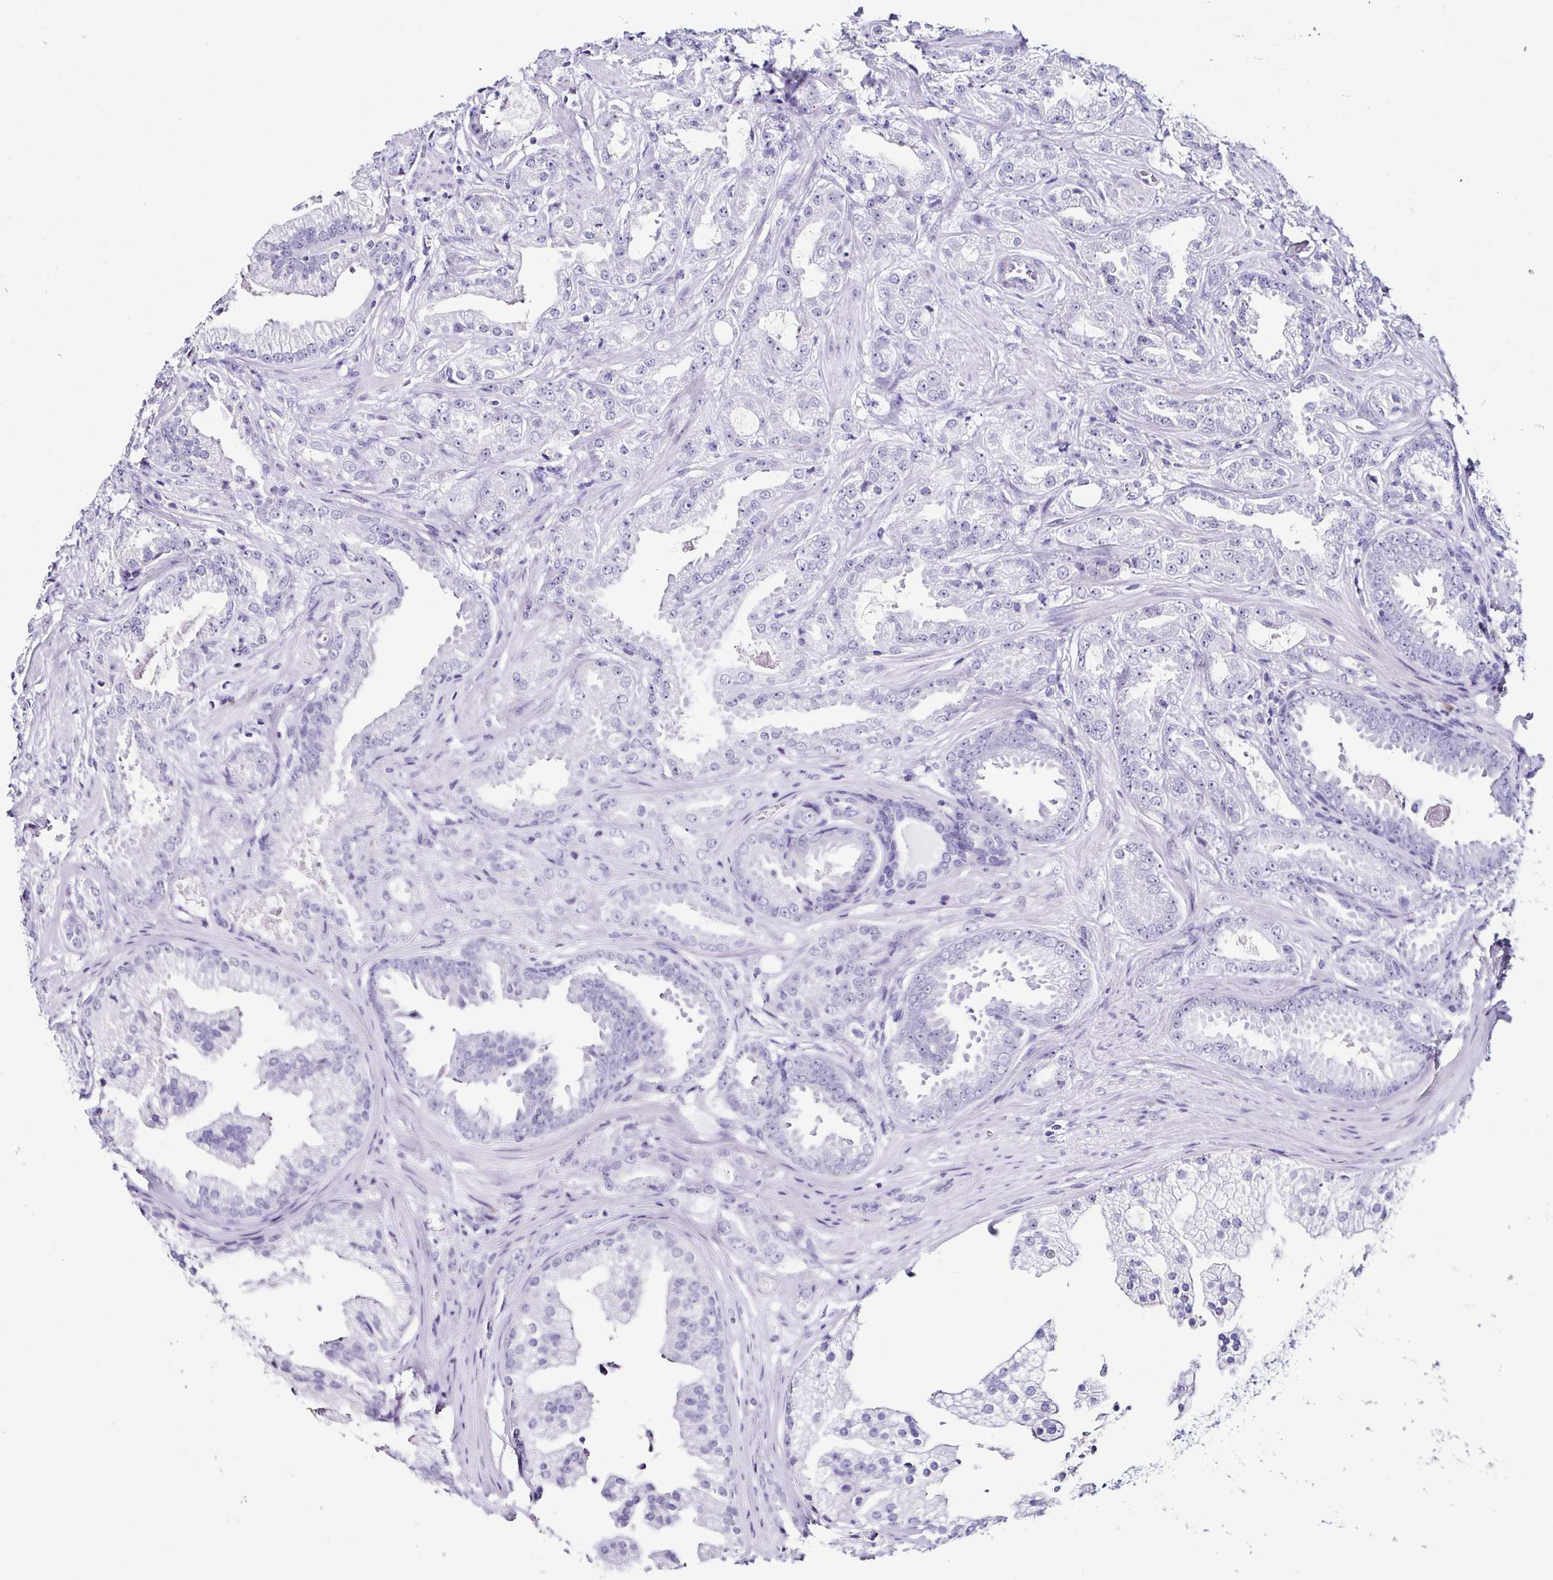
{"staining": {"intensity": "negative", "quantity": "none", "location": "none"}, "tissue": "prostate cancer", "cell_type": "Tumor cells", "image_type": "cancer", "snomed": [{"axis": "morphology", "description": "Adenocarcinoma, Low grade"}, {"axis": "topography", "description": "Prostate"}], "caption": "A micrograph of adenocarcinoma (low-grade) (prostate) stained for a protein displays no brown staining in tumor cells.", "gene": "TNNT2", "patient": {"sex": "male", "age": 65}}